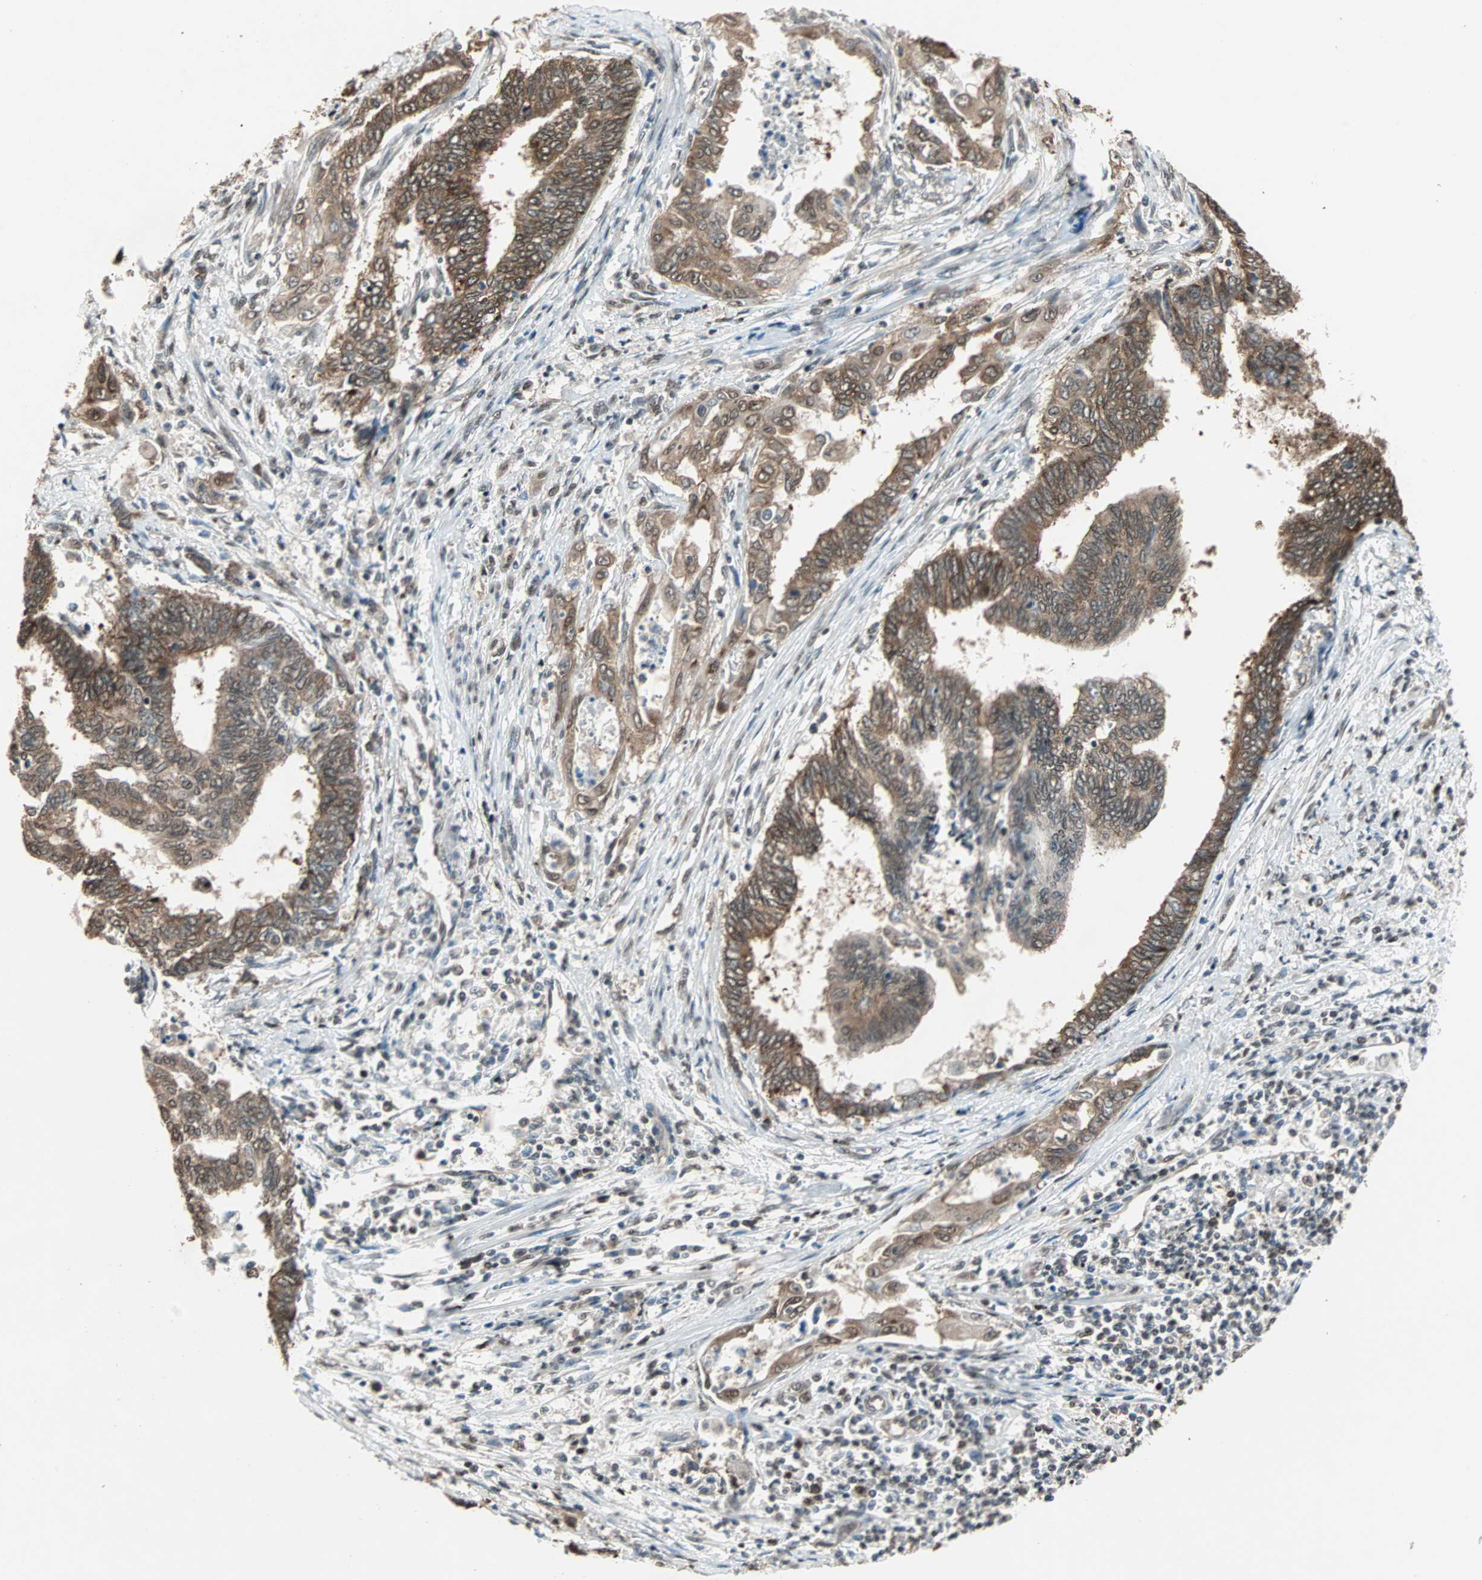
{"staining": {"intensity": "moderate", "quantity": ">75%", "location": "cytoplasmic/membranous"}, "tissue": "endometrial cancer", "cell_type": "Tumor cells", "image_type": "cancer", "snomed": [{"axis": "morphology", "description": "Adenocarcinoma, NOS"}, {"axis": "topography", "description": "Uterus"}, {"axis": "topography", "description": "Endometrium"}], "caption": "A histopathology image of human endometrial adenocarcinoma stained for a protein demonstrates moderate cytoplasmic/membranous brown staining in tumor cells. Ihc stains the protein of interest in brown and the nuclei are stained blue.", "gene": "DAZAP1", "patient": {"sex": "female", "age": 70}}